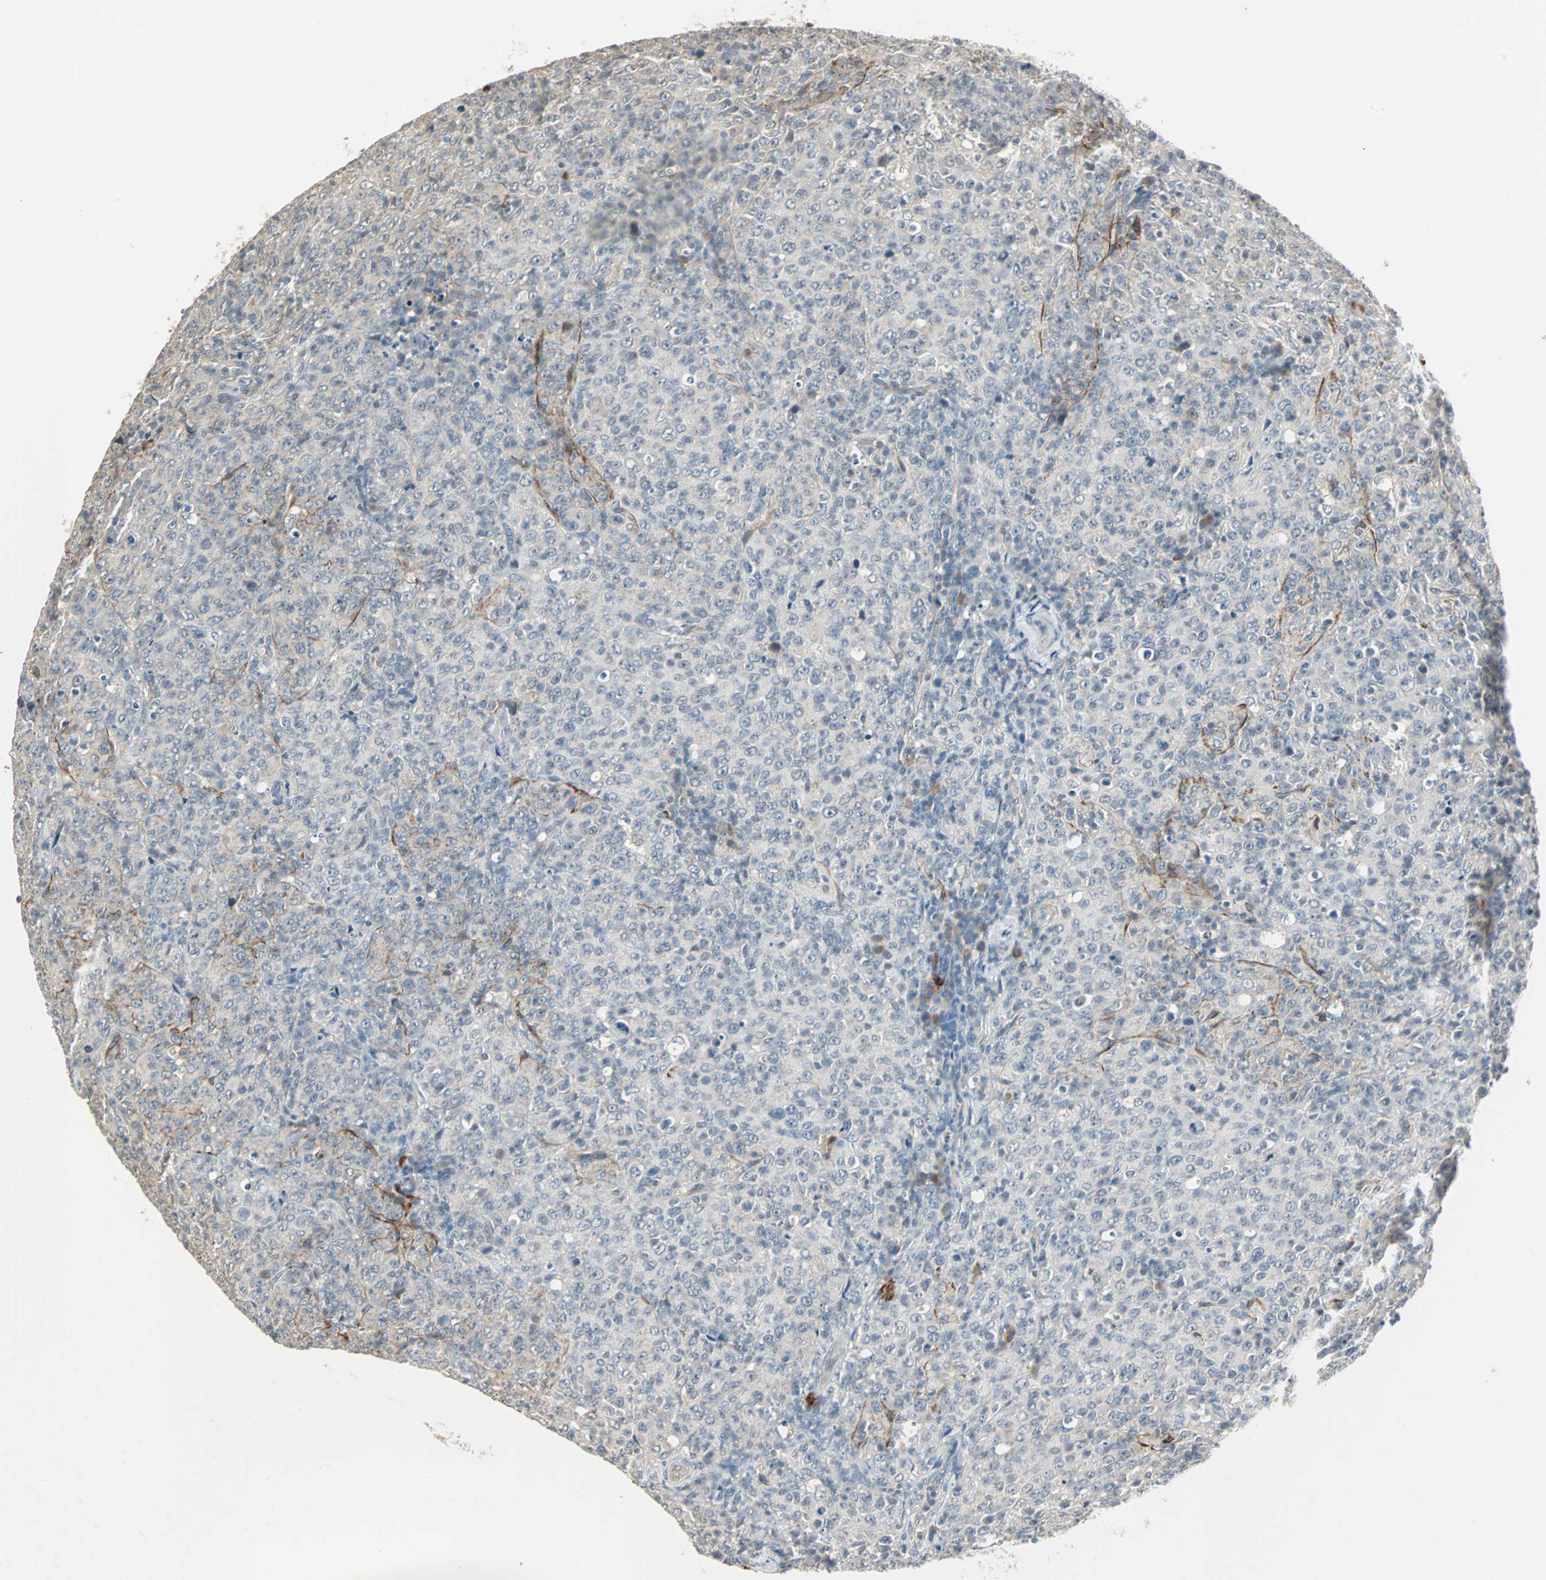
{"staining": {"intensity": "negative", "quantity": "none", "location": "none"}, "tissue": "lymphoma", "cell_type": "Tumor cells", "image_type": "cancer", "snomed": [{"axis": "morphology", "description": "Malignant lymphoma, non-Hodgkin's type, High grade"}, {"axis": "topography", "description": "Tonsil"}], "caption": "Tumor cells show no significant positivity in high-grade malignant lymphoma, non-Hodgkin's type. The staining is performed using DAB brown chromogen with nuclei counter-stained in using hematoxylin.", "gene": "CMC2", "patient": {"sex": "female", "age": 36}}